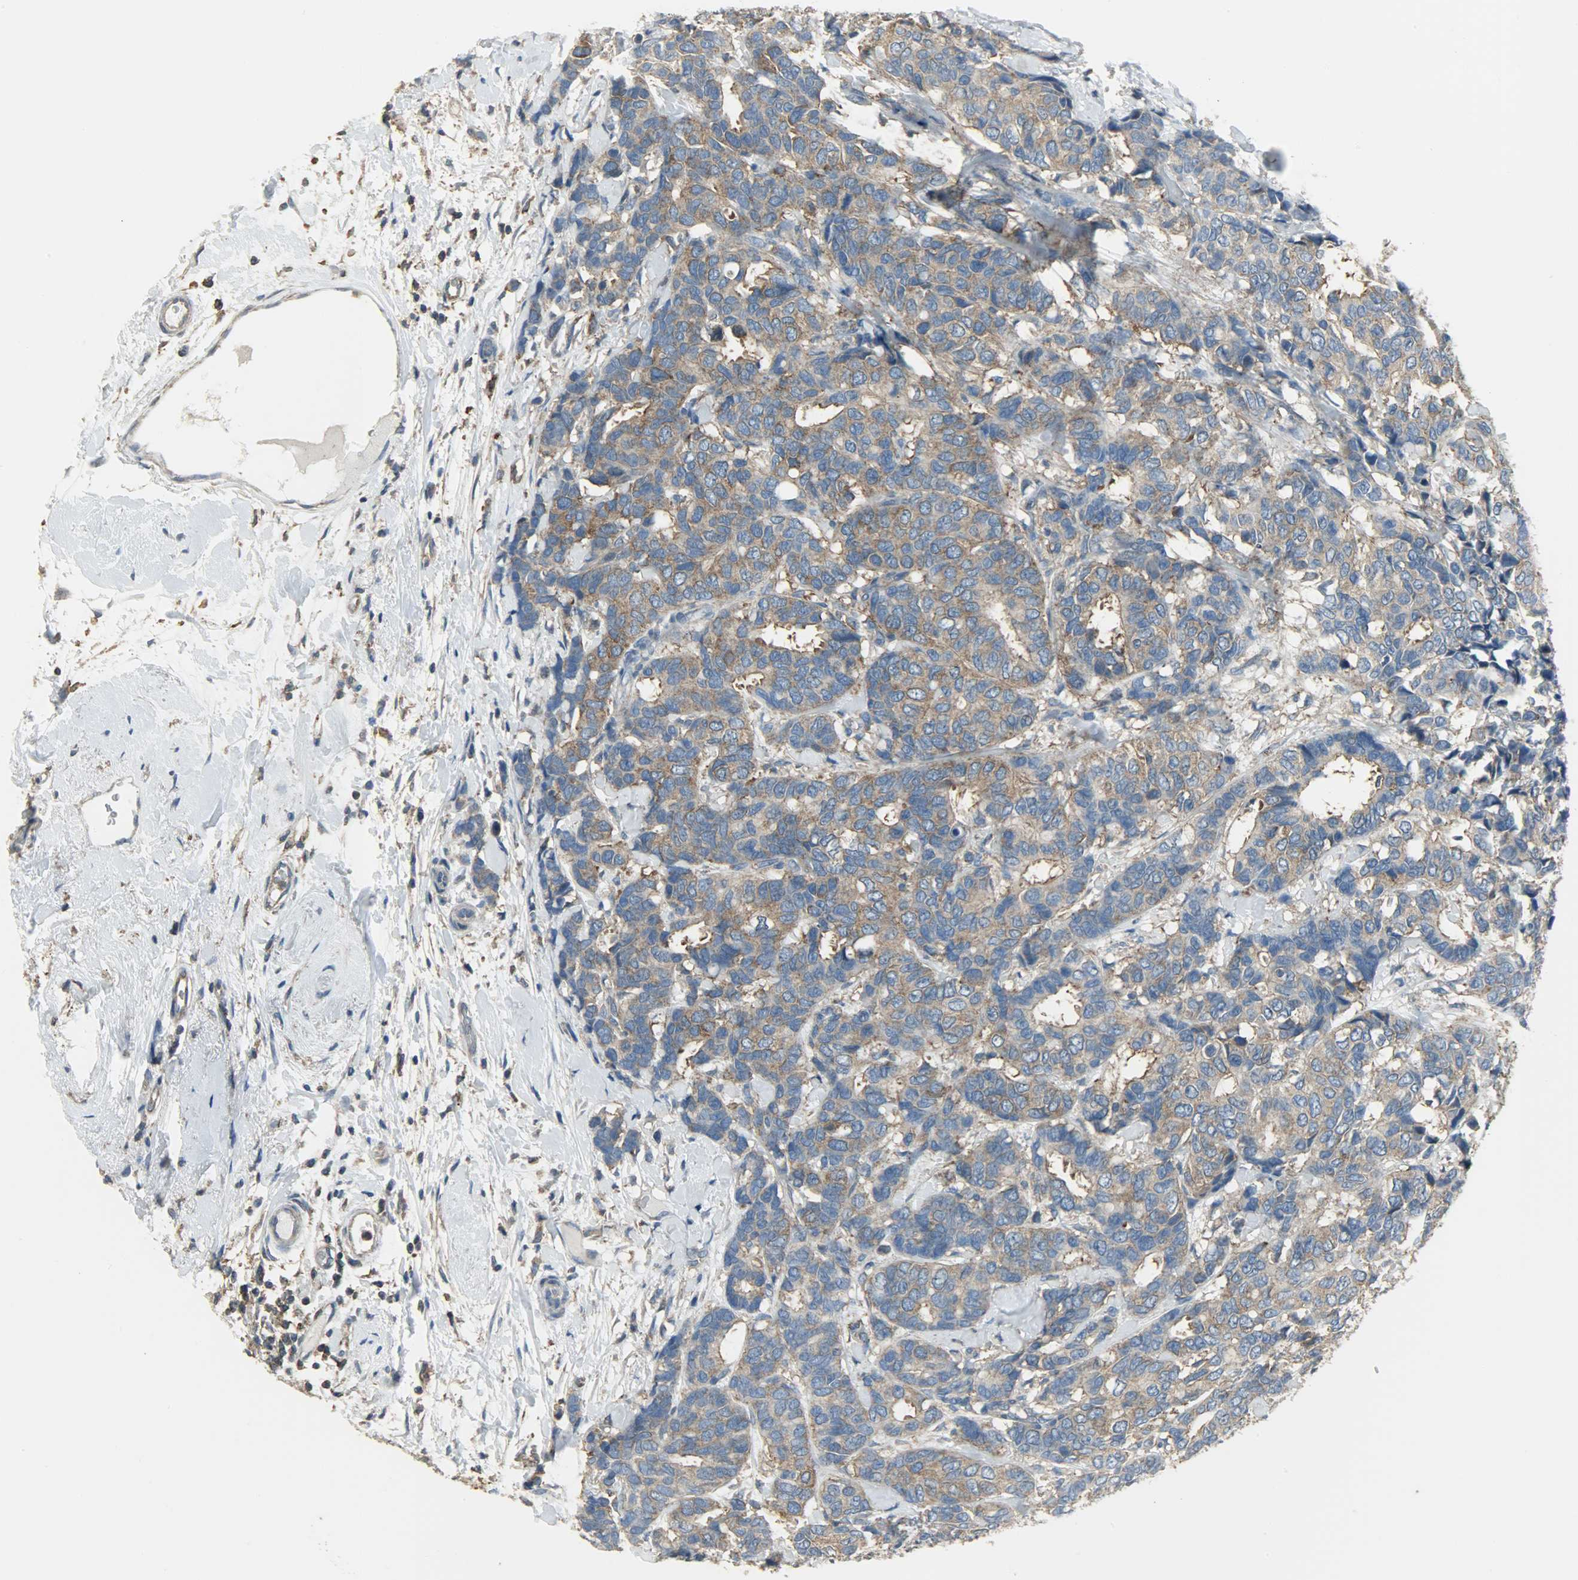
{"staining": {"intensity": "moderate", "quantity": ">75%", "location": "cytoplasmic/membranous"}, "tissue": "breast cancer", "cell_type": "Tumor cells", "image_type": "cancer", "snomed": [{"axis": "morphology", "description": "Duct carcinoma"}, {"axis": "topography", "description": "Breast"}], "caption": "Immunohistochemistry histopathology image of neoplastic tissue: breast cancer (invasive ductal carcinoma) stained using immunohistochemistry (IHC) reveals medium levels of moderate protein expression localized specifically in the cytoplasmic/membranous of tumor cells, appearing as a cytoplasmic/membranous brown color.", "gene": "DNAJA4", "patient": {"sex": "female", "age": 87}}